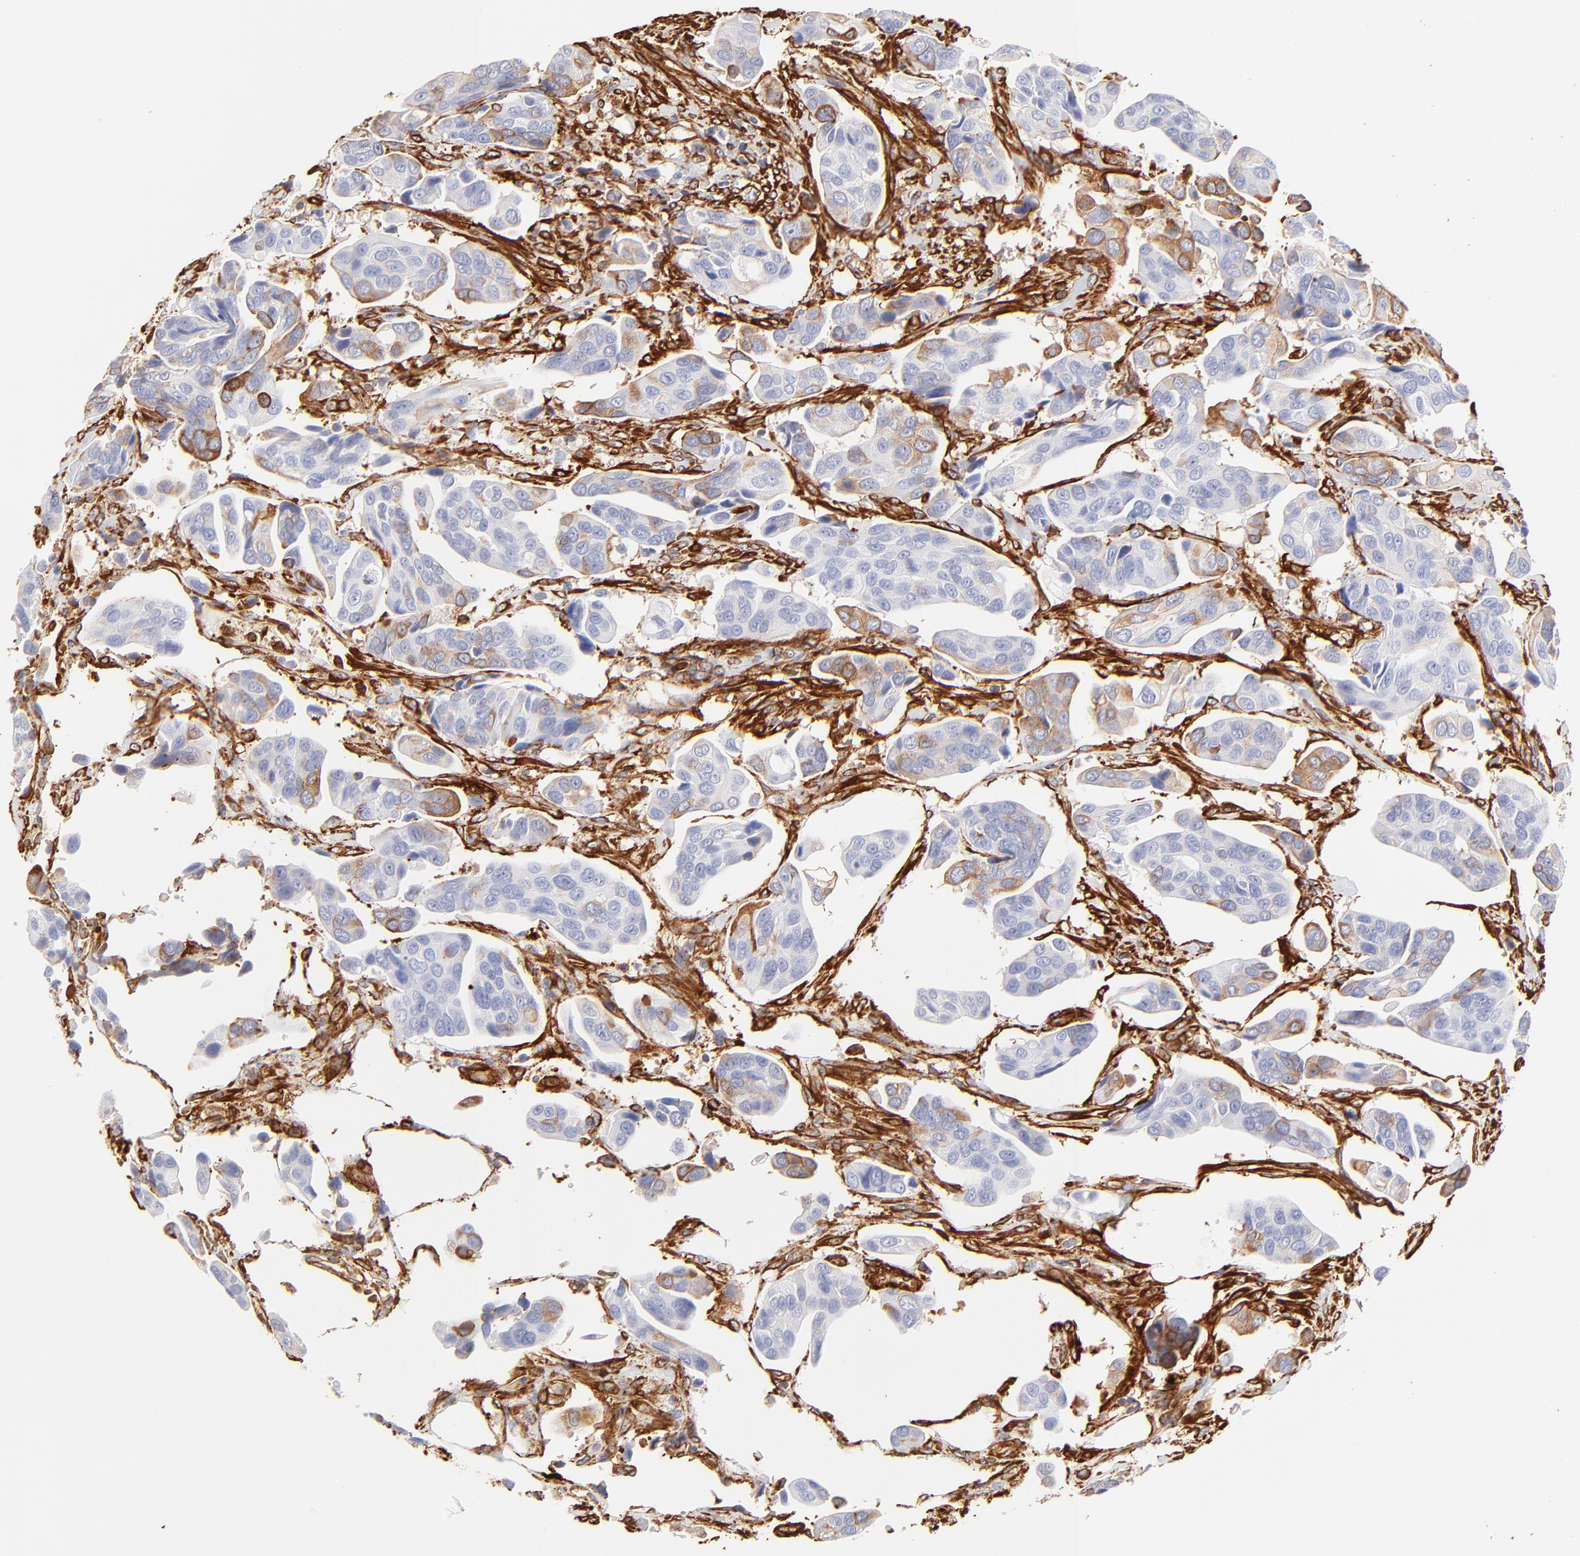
{"staining": {"intensity": "moderate", "quantity": "<25%", "location": "cytoplasmic/membranous"}, "tissue": "urothelial cancer", "cell_type": "Tumor cells", "image_type": "cancer", "snomed": [{"axis": "morphology", "description": "Adenocarcinoma, NOS"}, {"axis": "topography", "description": "Urinary bladder"}], "caption": "An image of urothelial cancer stained for a protein shows moderate cytoplasmic/membranous brown staining in tumor cells.", "gene": "FLNA", "patient": {"sex": "male", "age": 61}}